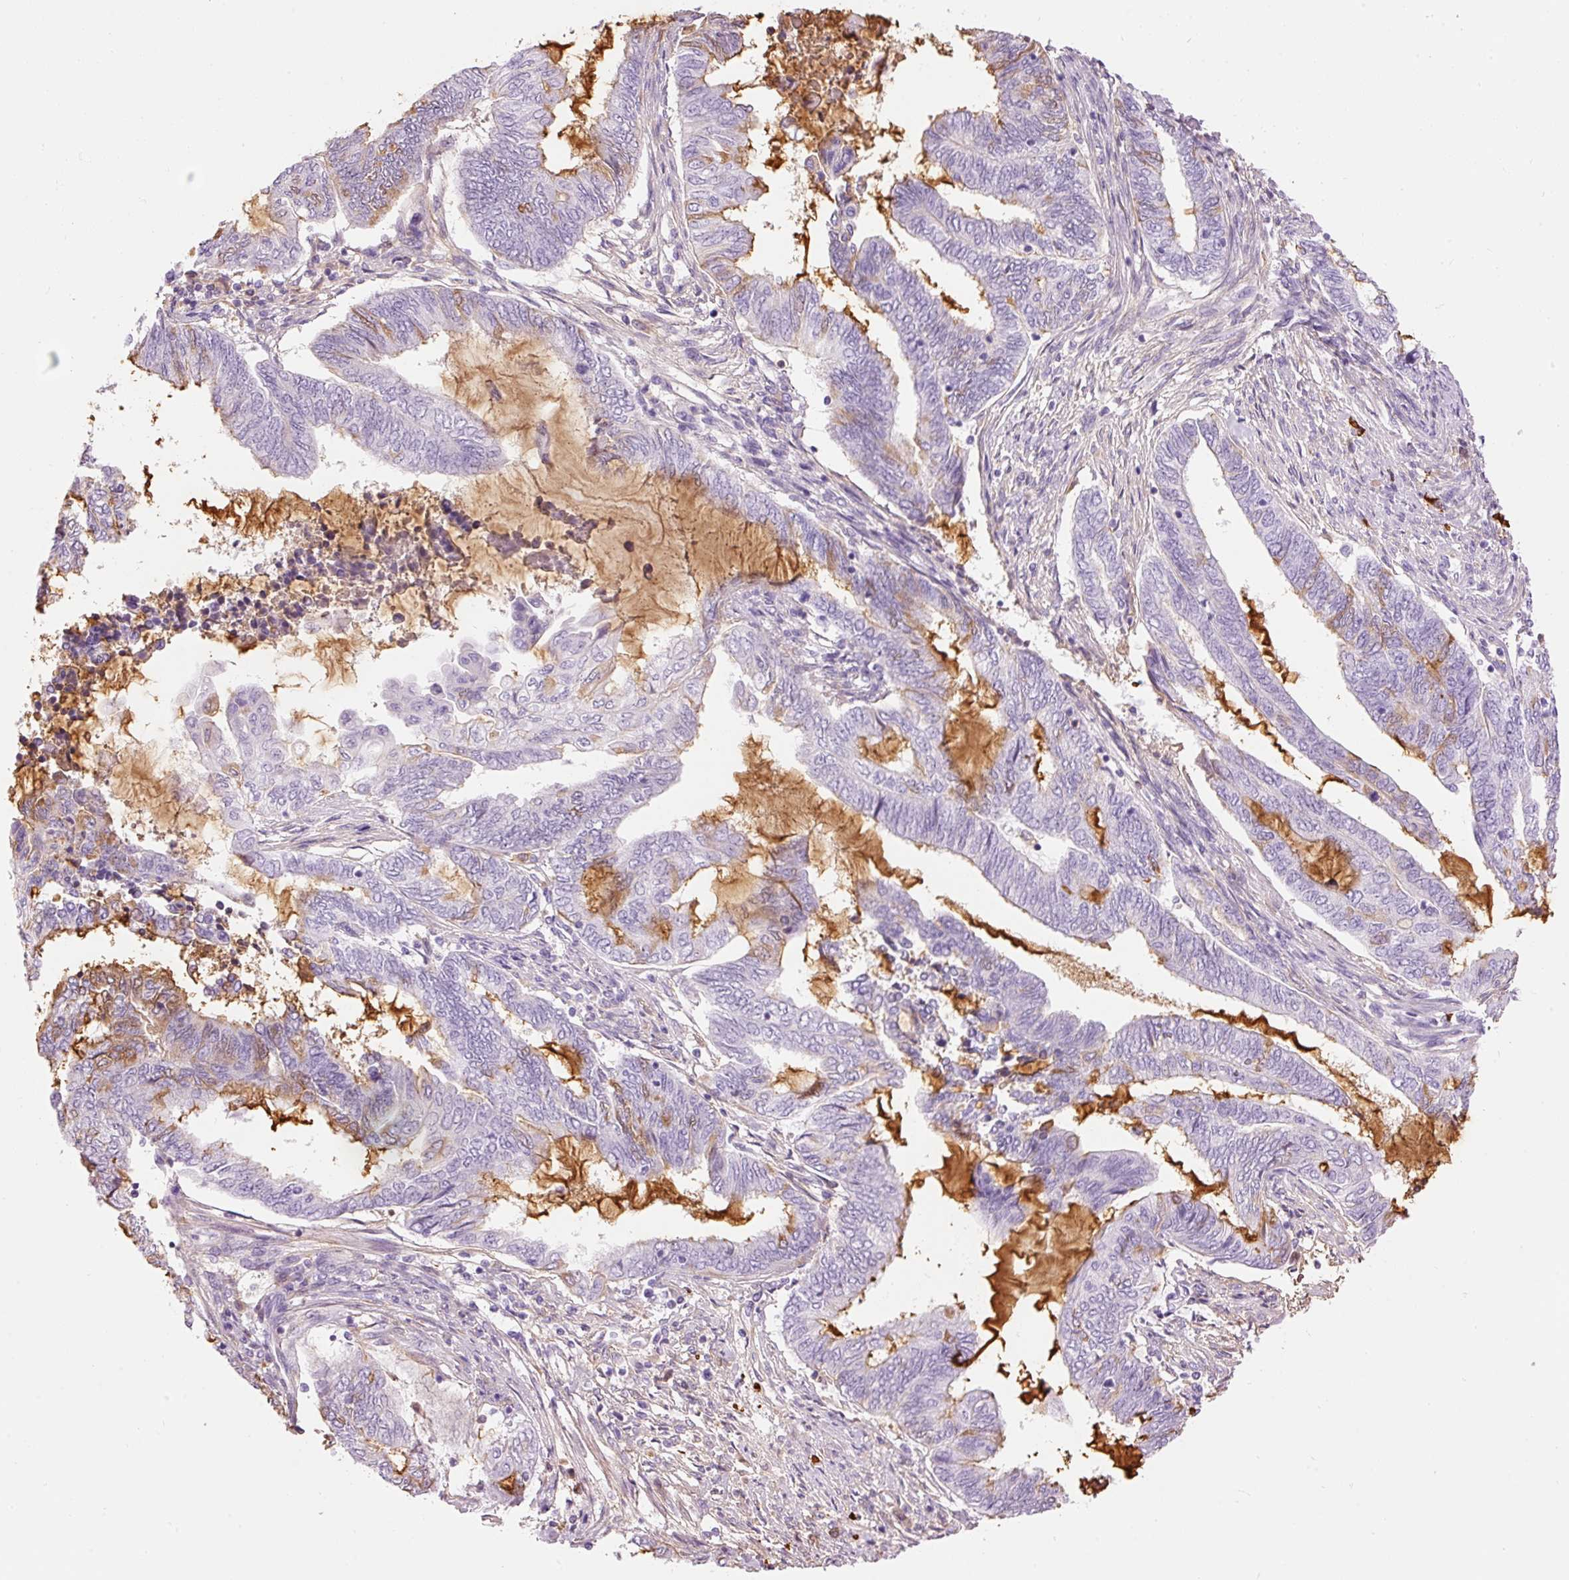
{"staining": {"intensity": "moderate", "quantity": "<25%", "location": "cytoplasmic/membranous"}, "tissue": "endometrial cancer", "cell_type": "Tumor cells", "image_type": "cancer", "snomed": [{"axis": "morphology", "description": "Adenocarcinoma, NOS"}, {"axis": "topography", "description": "Uterus"}, {"axis": "topography", "description": "Endometrium"}], "caption": "IHC image of human endometrial cancer (adenocarcinoma) stained for a protein (brown), which shows low levels of moderate cytoplasmic/membranous expression in about <25% of tumor cells.", "gene": "PRPF38B", "patient": {"sex": "female", "age": 70}}